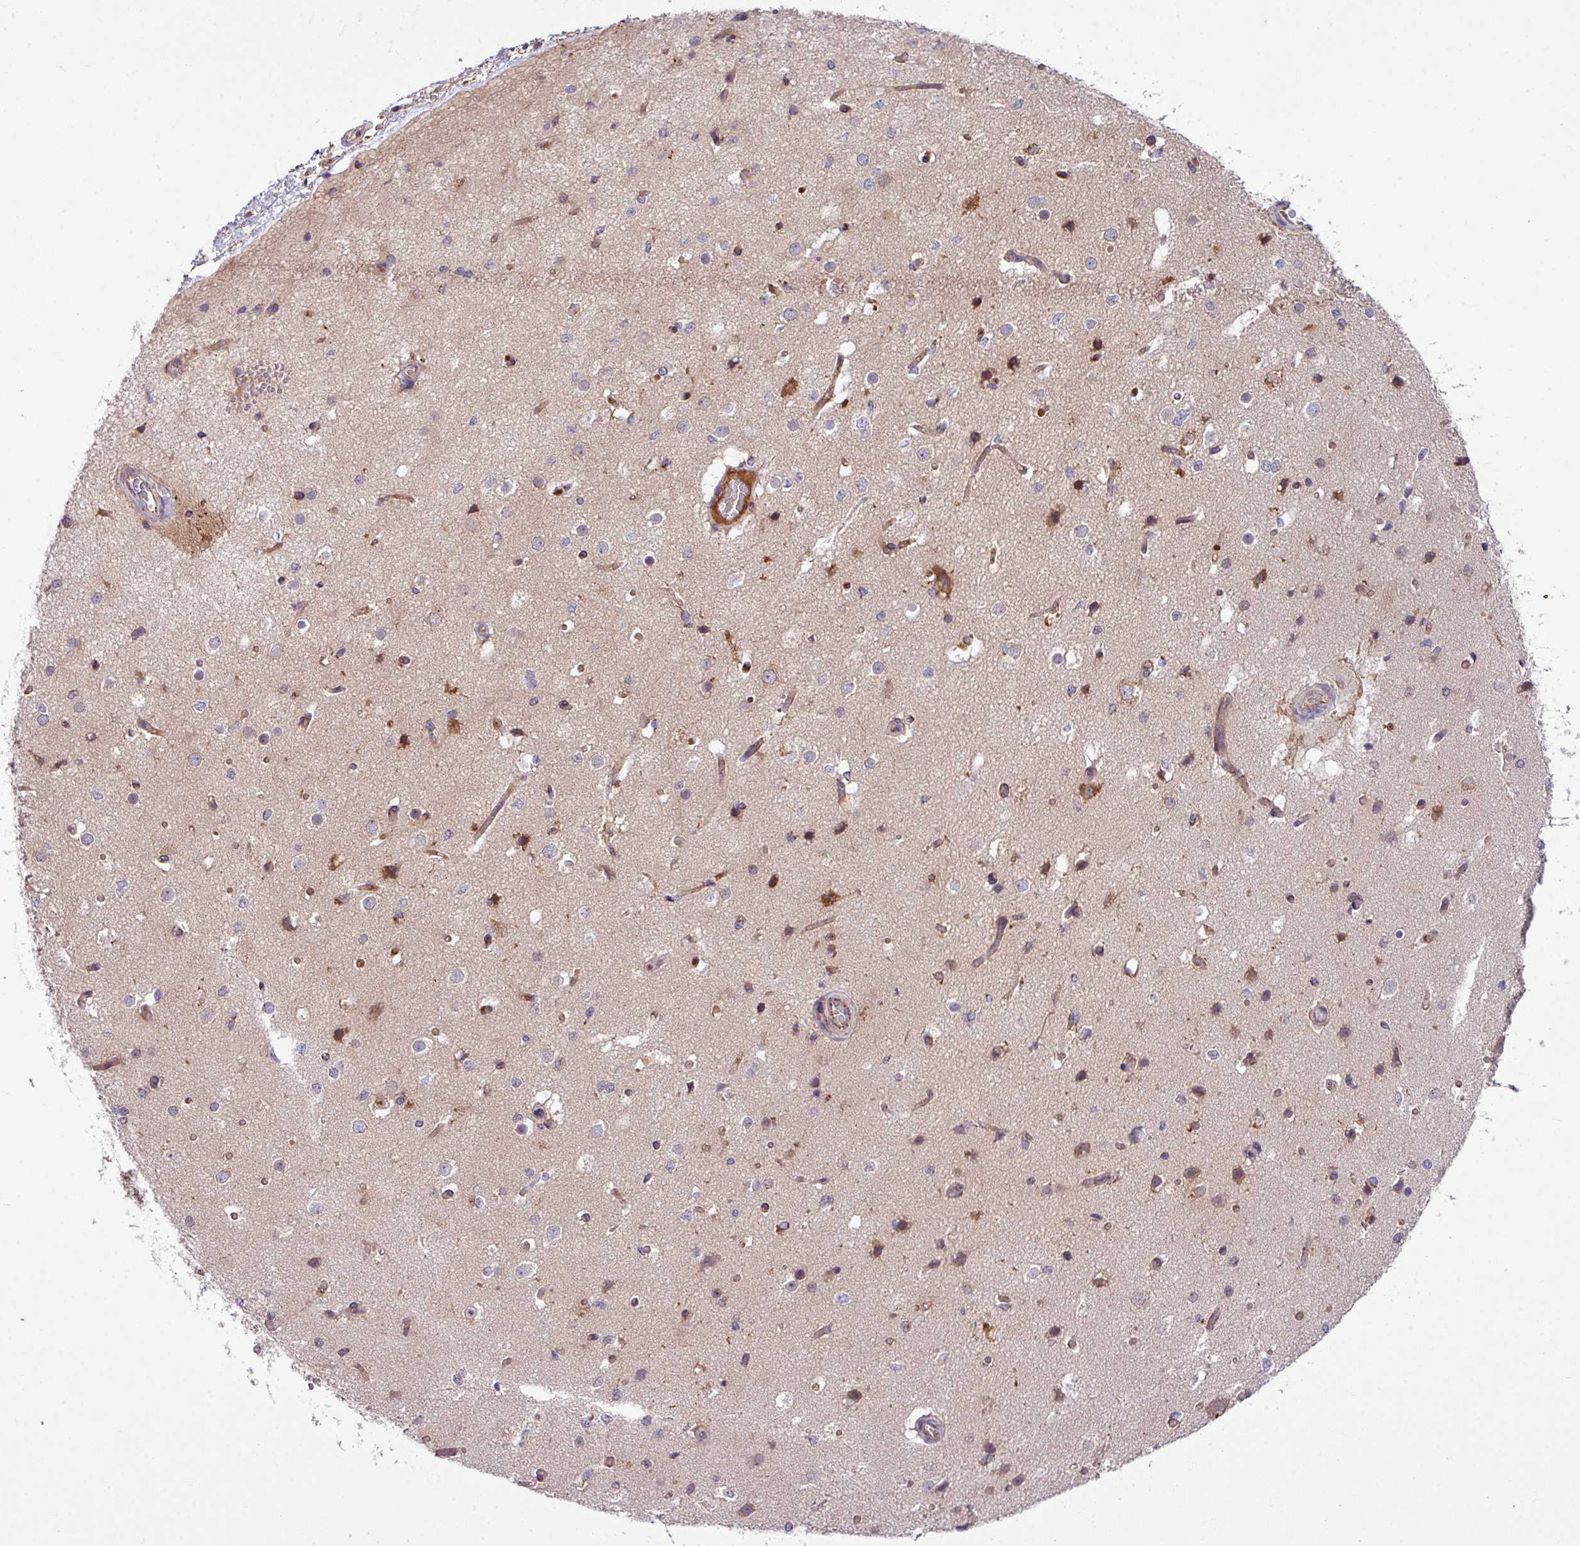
{"staining": {"intensity": "moderate", "quantity": ">75%", "location": "cytoplasmic/membranous"}, "tissue": "cerebral cortex", "cell_type": "Endothelial cells", "image_type": "normal", "snomed": [{"axis": "morphology", "description": "Normal tissue, NOS"}, {"axis": "morphology", "description": "Inflammation, NOS"}, {"axis": "topography", "description": "Cerebral cortex"}], "caption": "Moderate cytoplasmic/membranous protein staining is seen in about >75% of endothelial cells in cerebral cortex.", "gene": "ZNF569", "patient": {"sex": "male", "age": 6}}